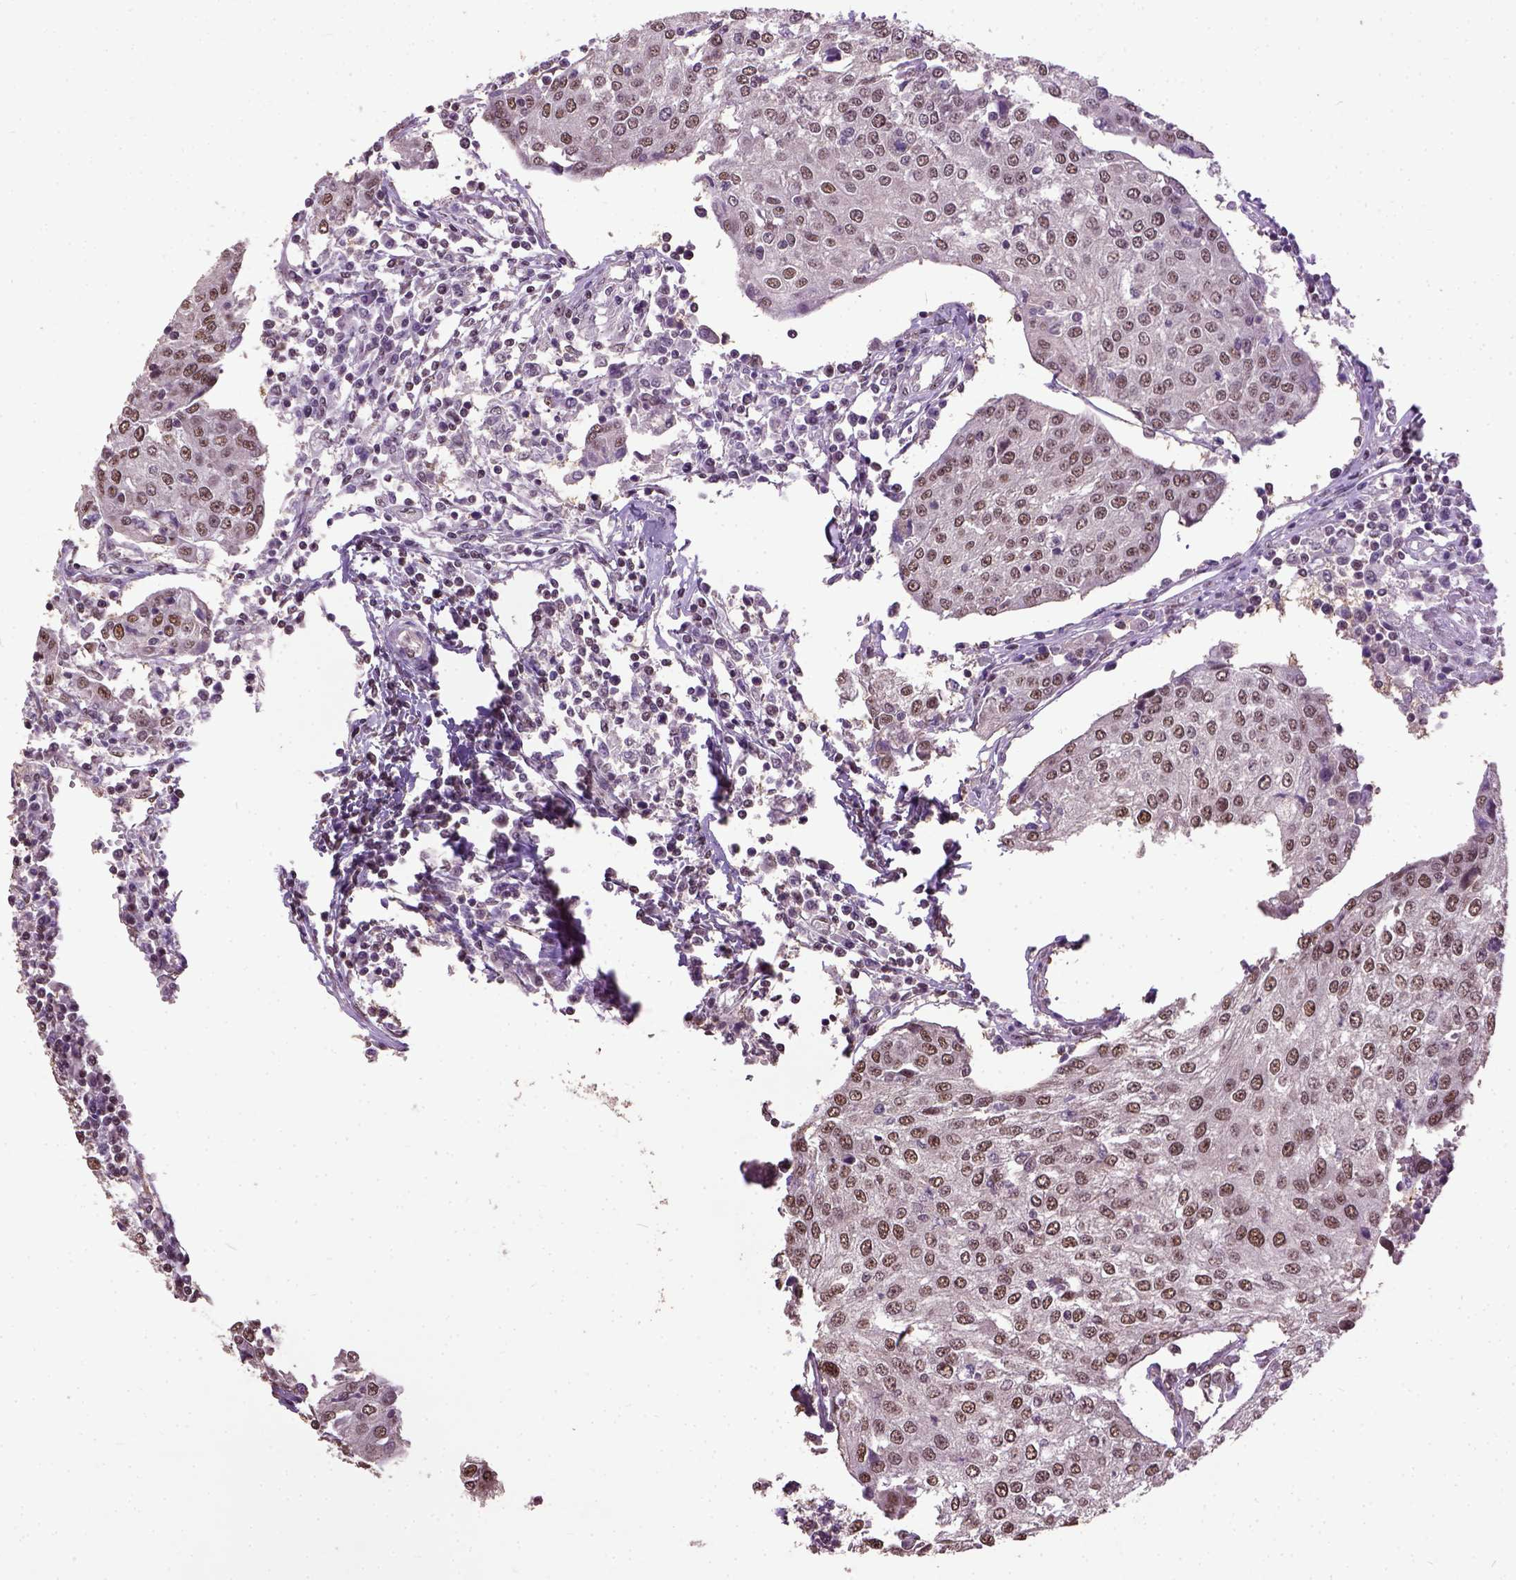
{"staining": {"intensity": "moderate", "quantity": ">75%", "location": "nuclear"}, "tissue": "urothelial cancer", "cell_type": "Tumor cells", "image_type": "cancer", "snomed": [{"axis": "morphology", "description": "Urothelial carcinoma, High grade"}, {"axis": "topography", "description": "Urinary bladder"}], "caption": "Immunohistochemical staining of human urothelial carcinoma (high-grade) reveals medium levels of moderate nuclear protein expression in about >75% of tumor cells.", "gene": "UBA3", "patient": {"sex": "female", "age": 85}}